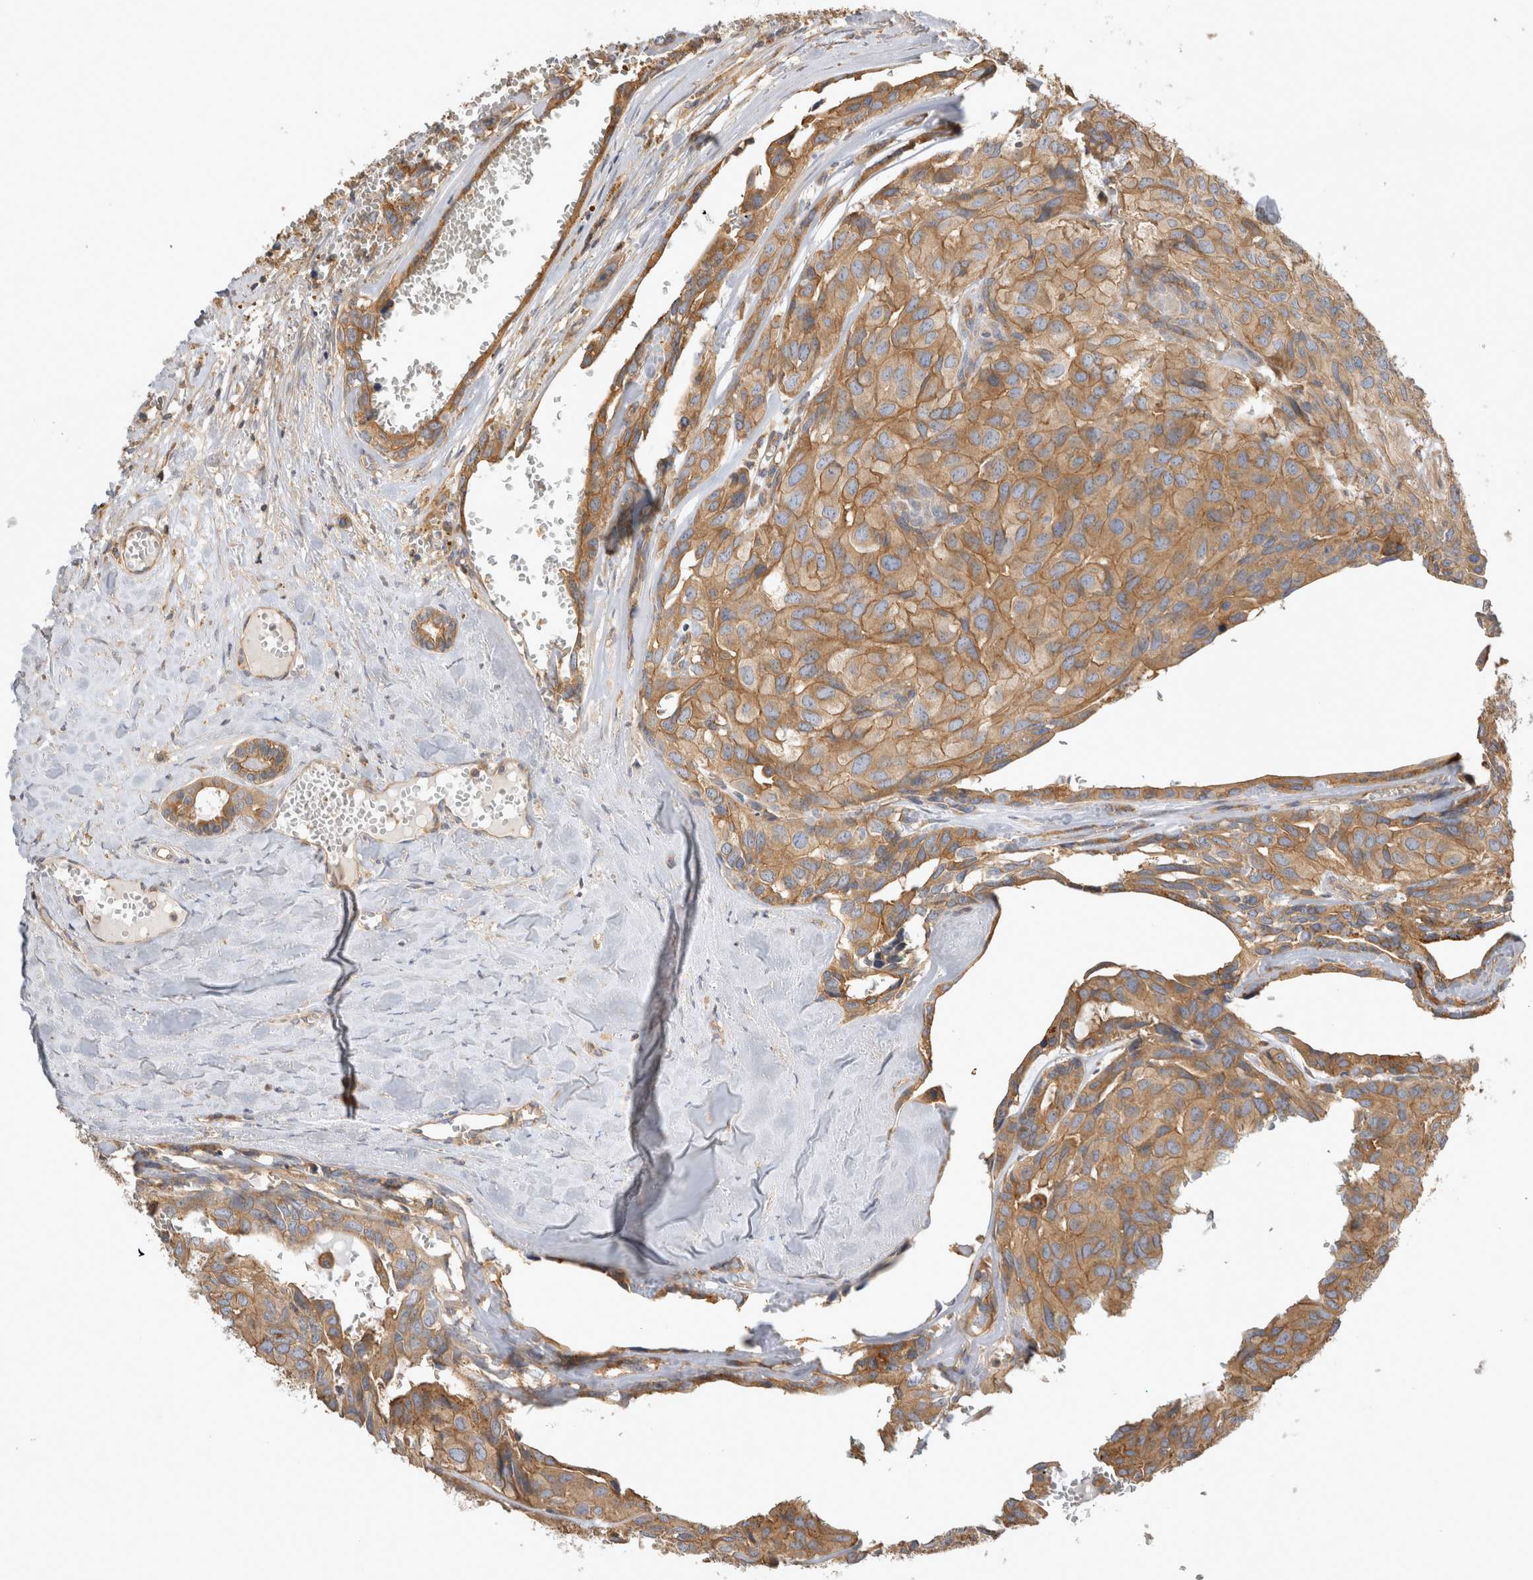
{"staining": {"intensity": "moderate", "quantity": ">75%", "location": "cytoplasmic/membranous"}, "tissue": "head and neck cancer", "cell_type": "Tumor cells", "image_type": "cancer", "snomed": [{"axis": "morphology", "description": "Adenocarcinoma, NOS"}, {"axis": "topography", "description": "Salivary gland, NOS"}, {"axis": "topography", "description": "Head-Neck"}], "caption": "Head and neck cancer stained for a protein (brown) shows moderate cytoplasmic/membranous positive staining in approximately >75% of tumor cells.", "gene": "CHMP6", "patient": {"sex": "female", "age": 76}}